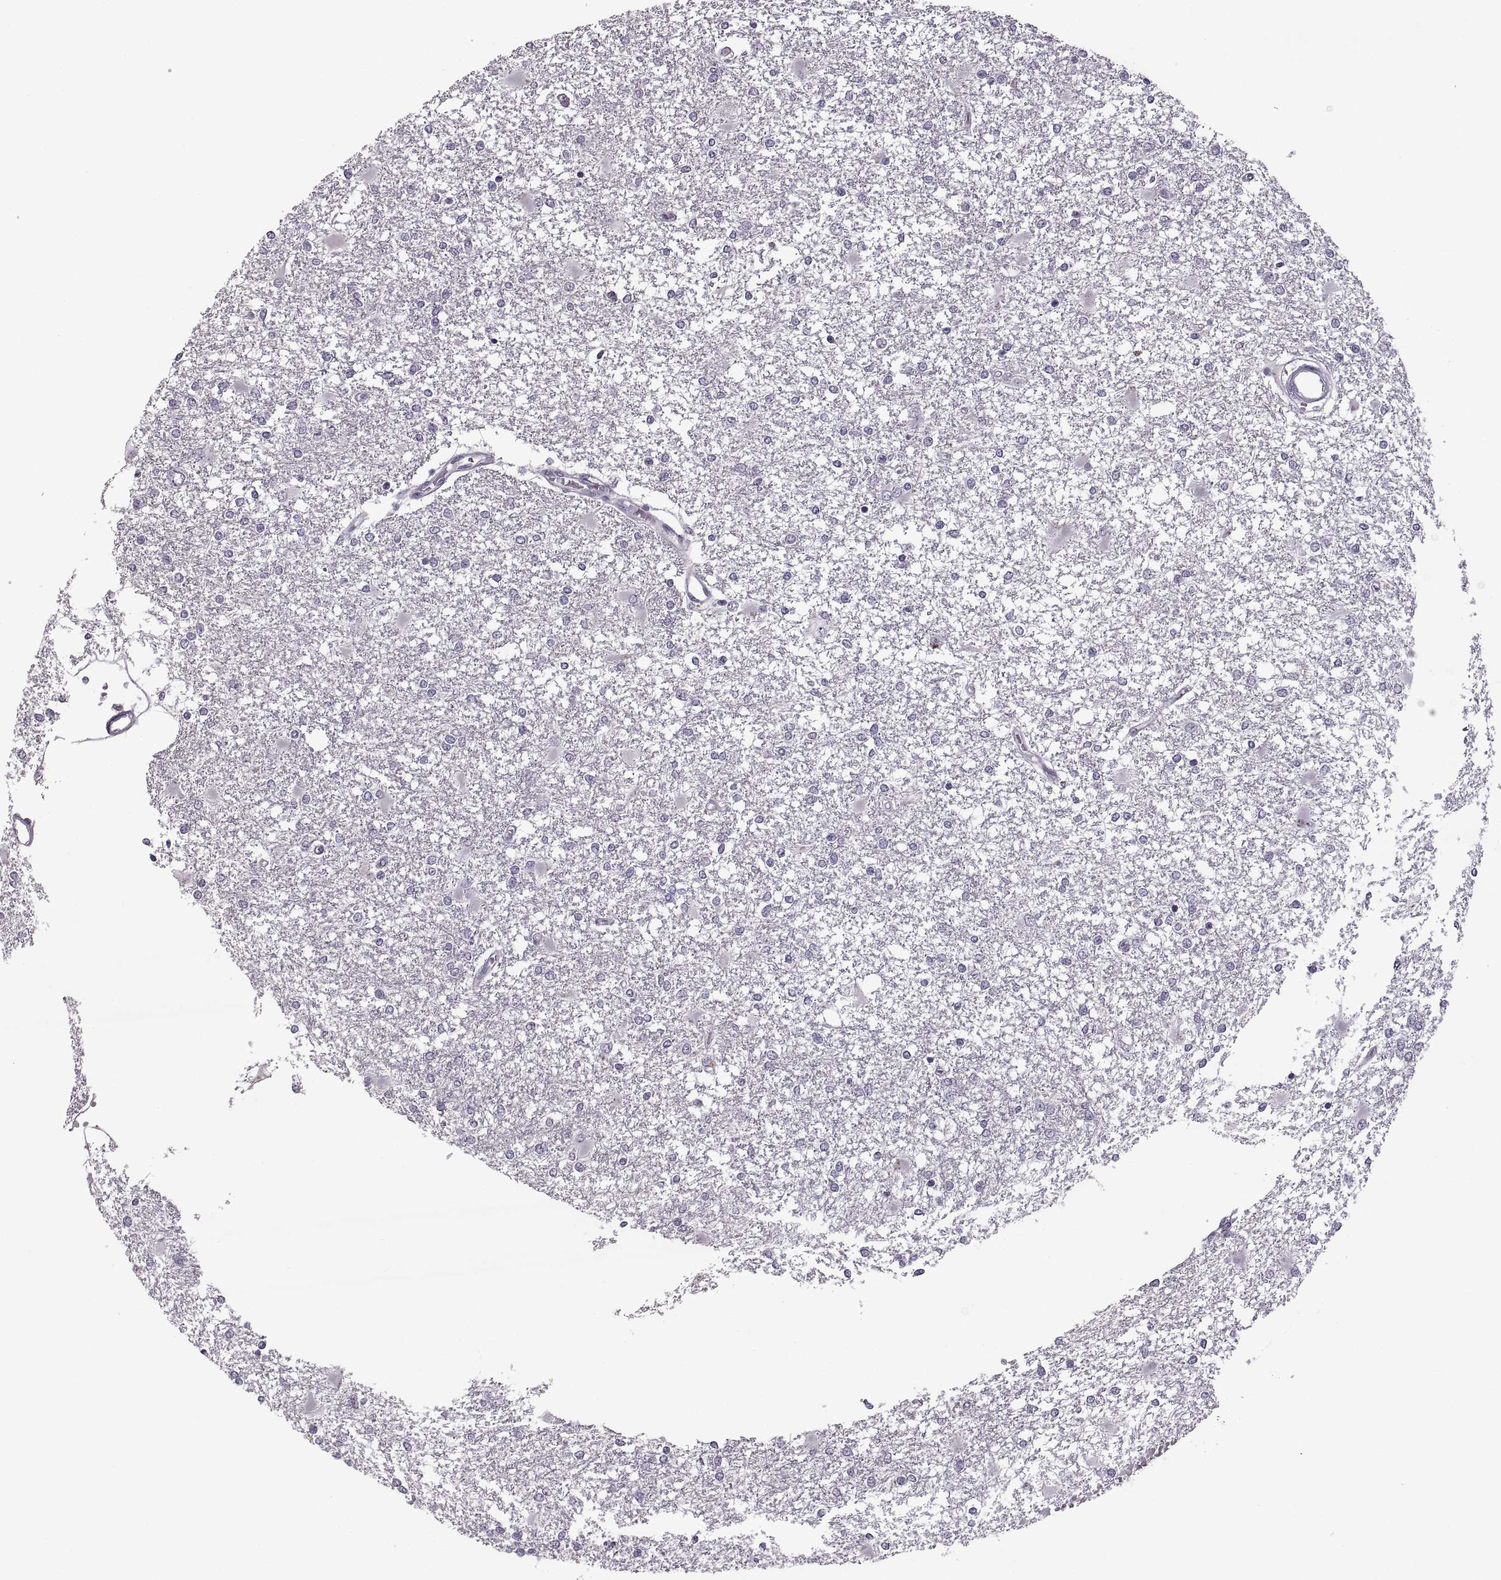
{"staining": {"intensity": "negative", "quantity": "none", "location": "none"}, "tissue": "glioma", "cell_type": "Tumor cells", "image_type": "cancer", "snomed": [{"axis": "morphology", "description": "Glioma, malignant, High grade"}, {"axis": "topography", "description": "Cerebral cortex"}], "caption": "IHC of glioma exhibits no expression in tumor cells. (Stains: DAB (3,3'-diaminobenzidine) IHC with hematoxylin counter stain, Microscopy: brightfield microscopy at high magnification).", "gene": "PAGE5", "patient": {"sex": "male", "age": 79}}